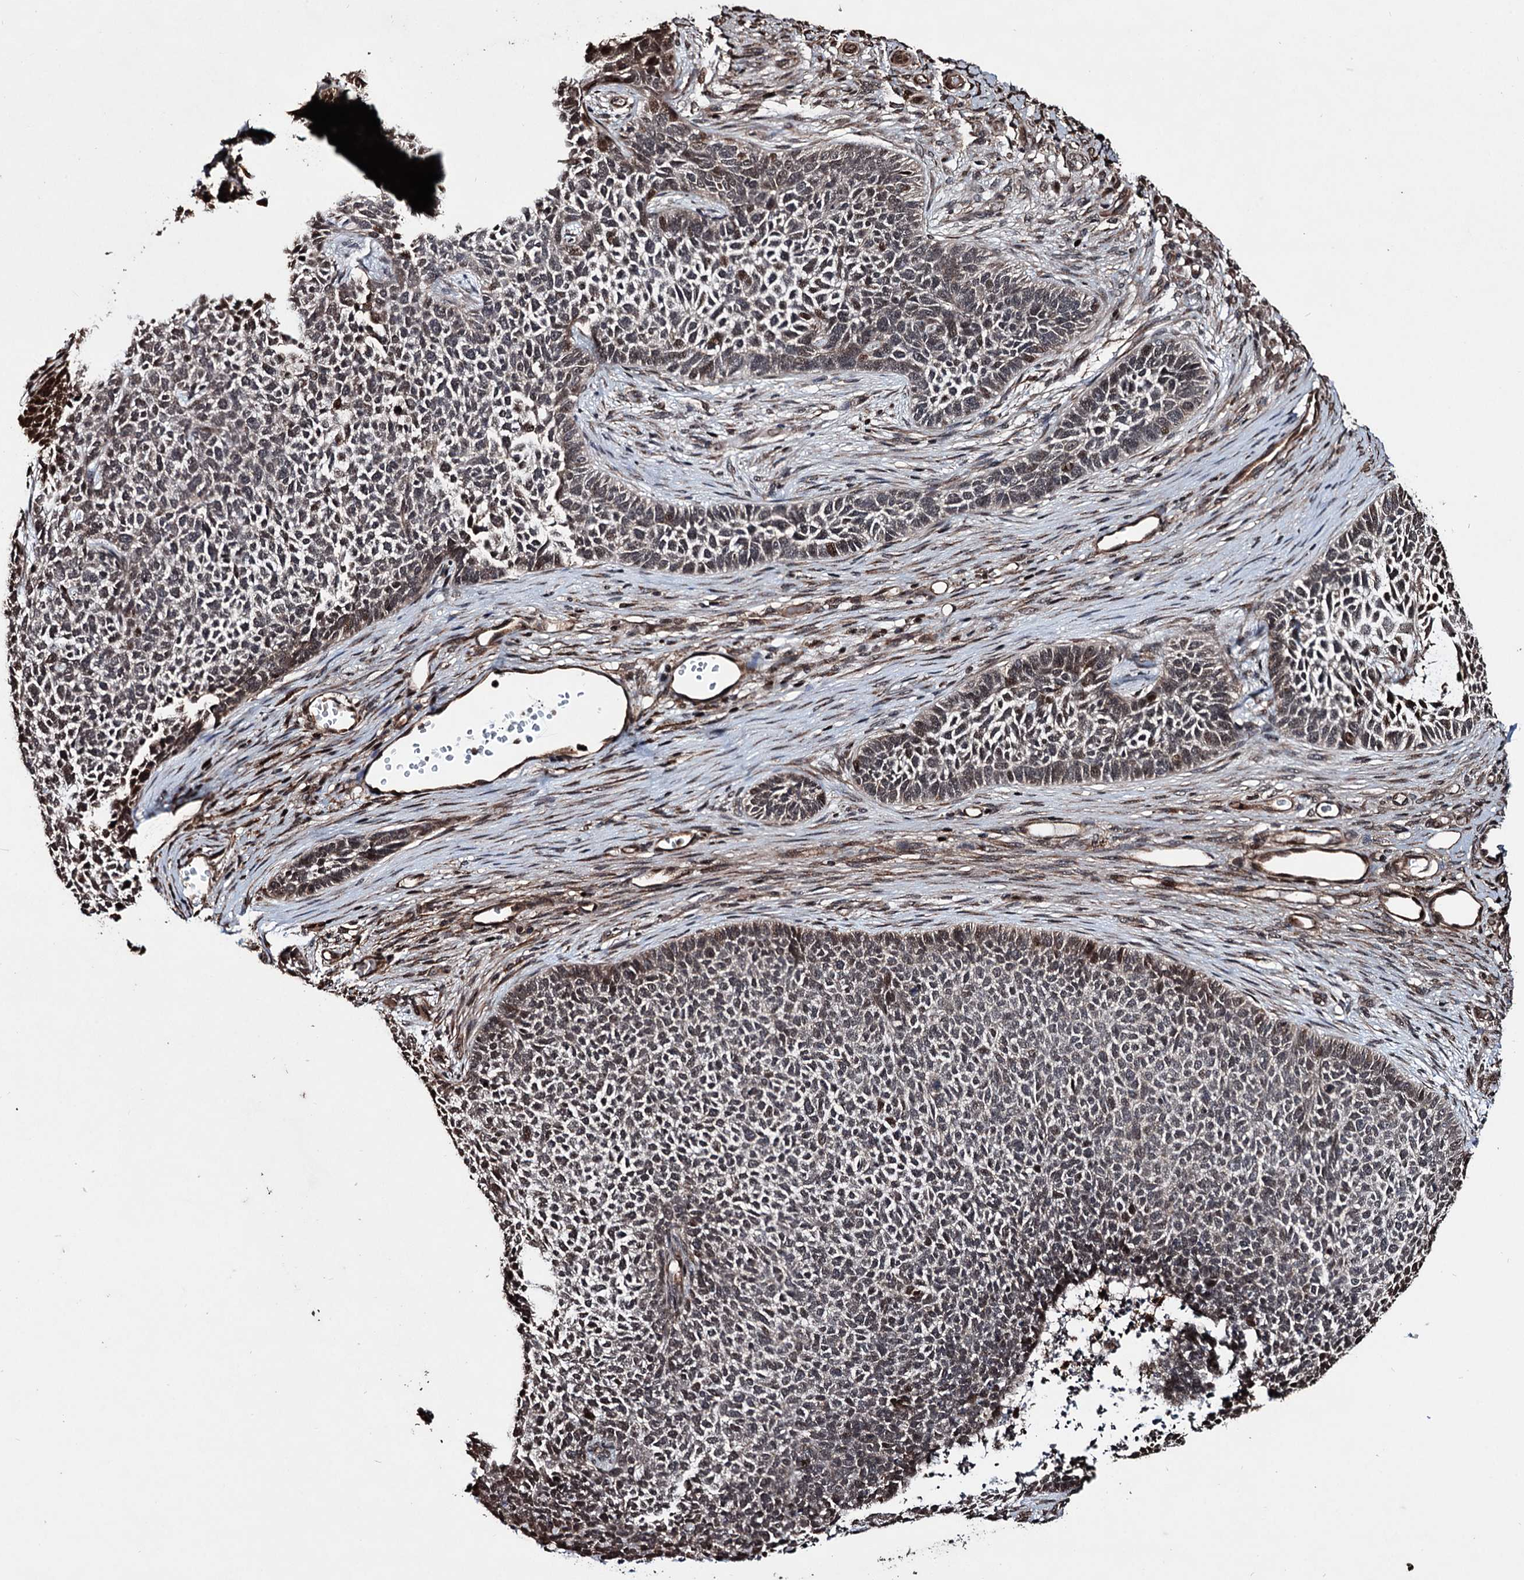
{"staining": {"intensity": "moderate", "quantity": "<25%", "location": "cytoplasmic/membranous,nuclear"}, "tissue": "skin cancer", "cell_type": "Tumor cells", "image_type": "cancer", "snomed": [{"axis": "morphology", "description": "Basal cell carcinoma"}, {"axis": "topography", "description": "Skin"}], "caption": "IHC micrograph of basal cell carcinoma (skin) stained for a protein (brown), which reveals low levels of moderate cytoplasmic/membranous and nuclear positivity in approximately <25% of tumor cells.", "gene": "EYA4", "patient": {"sex": "female", "age": 84}}